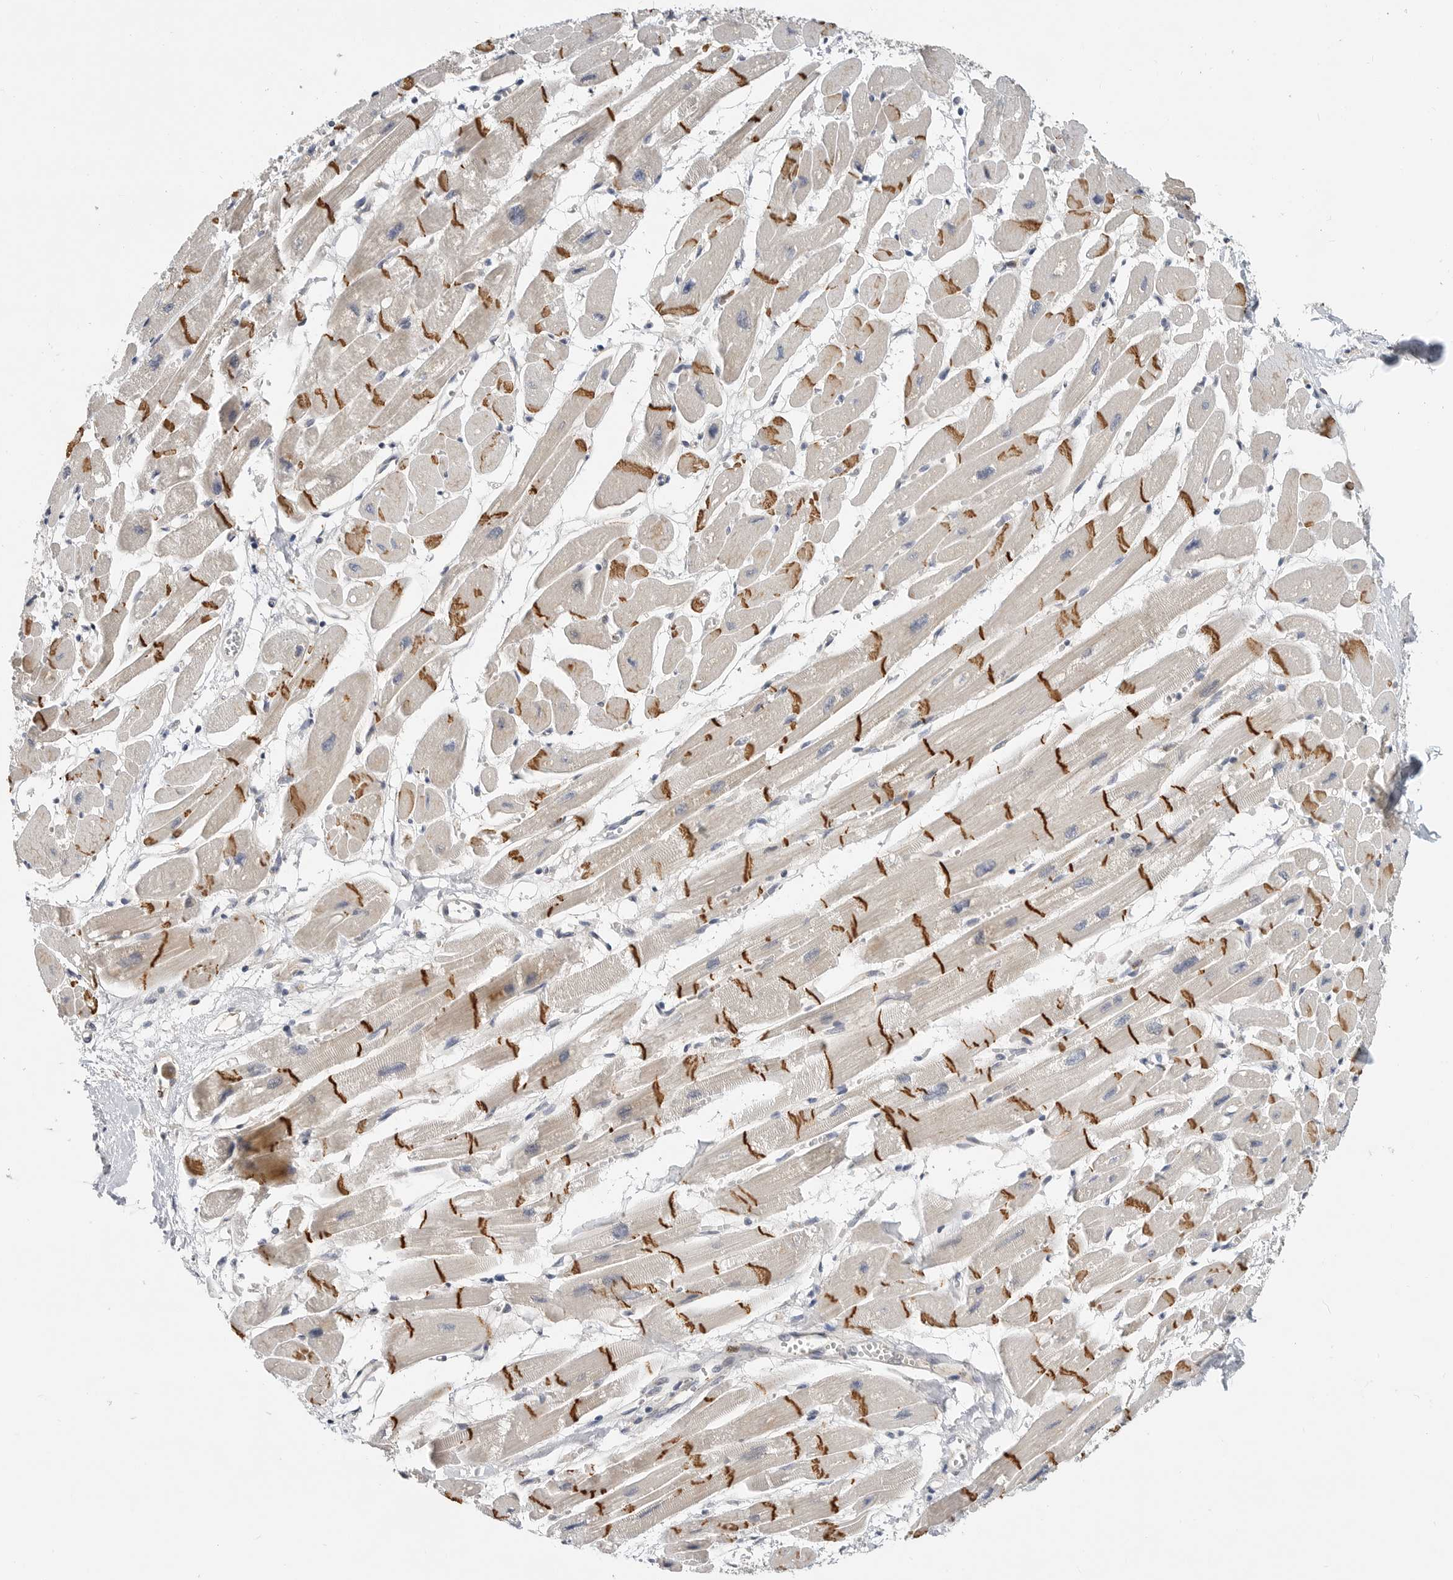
{"staining": {"intensity": "strong", "quantity": ">75%", "location": "cytoplasmic/membranous"}, "tissue": "heart muscle", "cell_type": "Cardiomyocytes", "image_type": "normal", "snomed": [{"axis": "morphology", "description": "Normal tissue, NOS"}, {"axis": "topography", "description": "Heart"}], "caption": "A high-resolution micrograph shows immunohistochemistry (IHC) staining of normal heart muscle, which shows strong cytoplasmic/membranous positivity in approximately >75% of cardiomyocytes.", "gene": "CSNK1G3", "patient": {"sex": "female", "age": 54}}